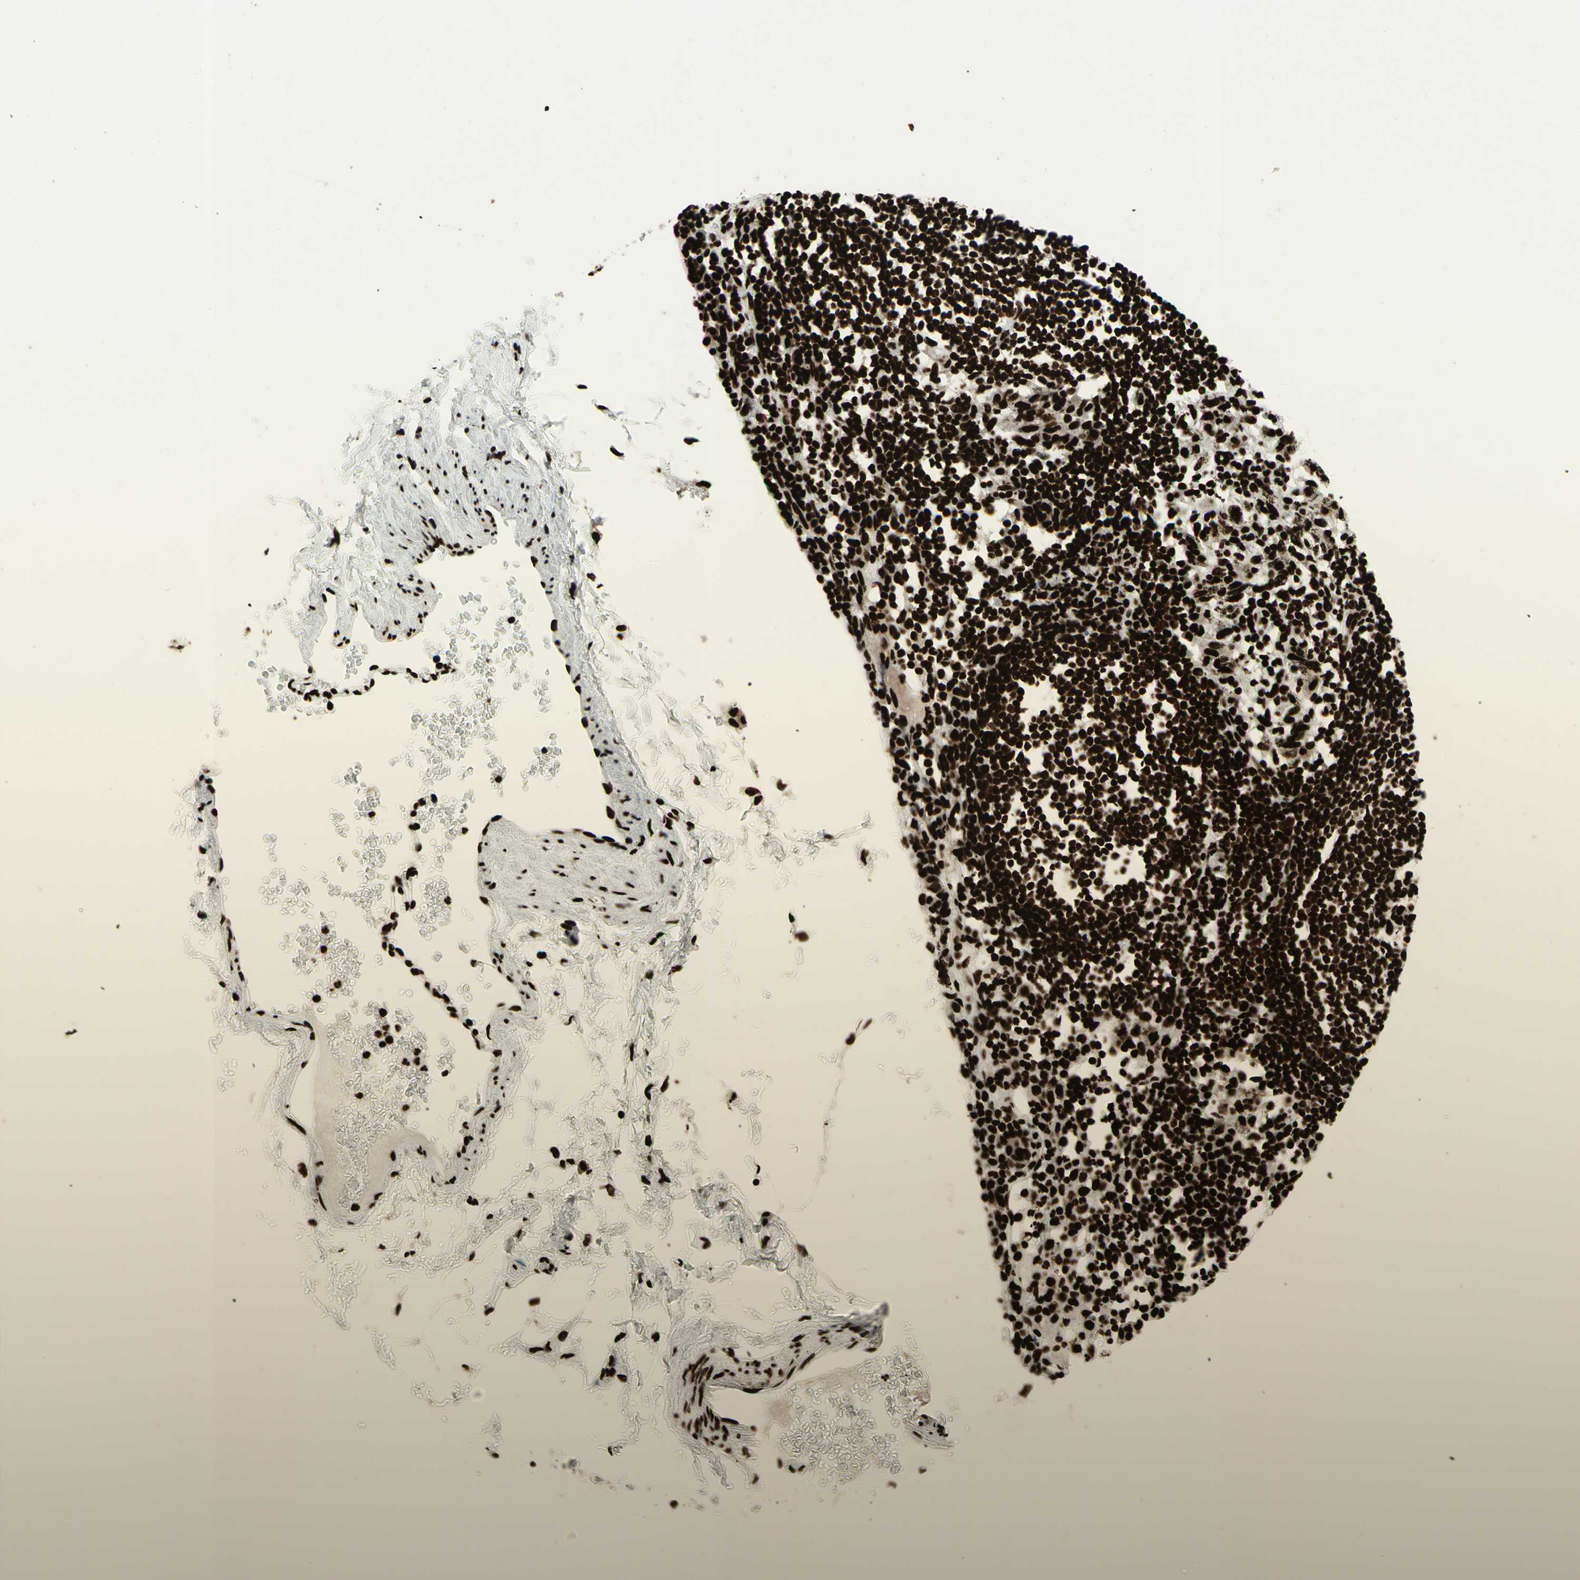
{"staining": {"intensity": "strong", "quantity": ">75%", "location": "nuclear"}, "tissue": "adipose tissue", "cell_type": "Adipocytes", "image_type": "normal", "snomed": [{"axis": "morphology", "description": "Normal tissue, NOS"}, {"axis": "topography", "description": "Cartilage tissue"}, {"axis": "topography", "description": "Bronchus"}], "caption": "A high amount of strong nuclear staining is identified in about >75% of adipocytes in benign adipose tissue.", "gene": "U2AF2", "patient": {"sex": "female", "age": 73}}